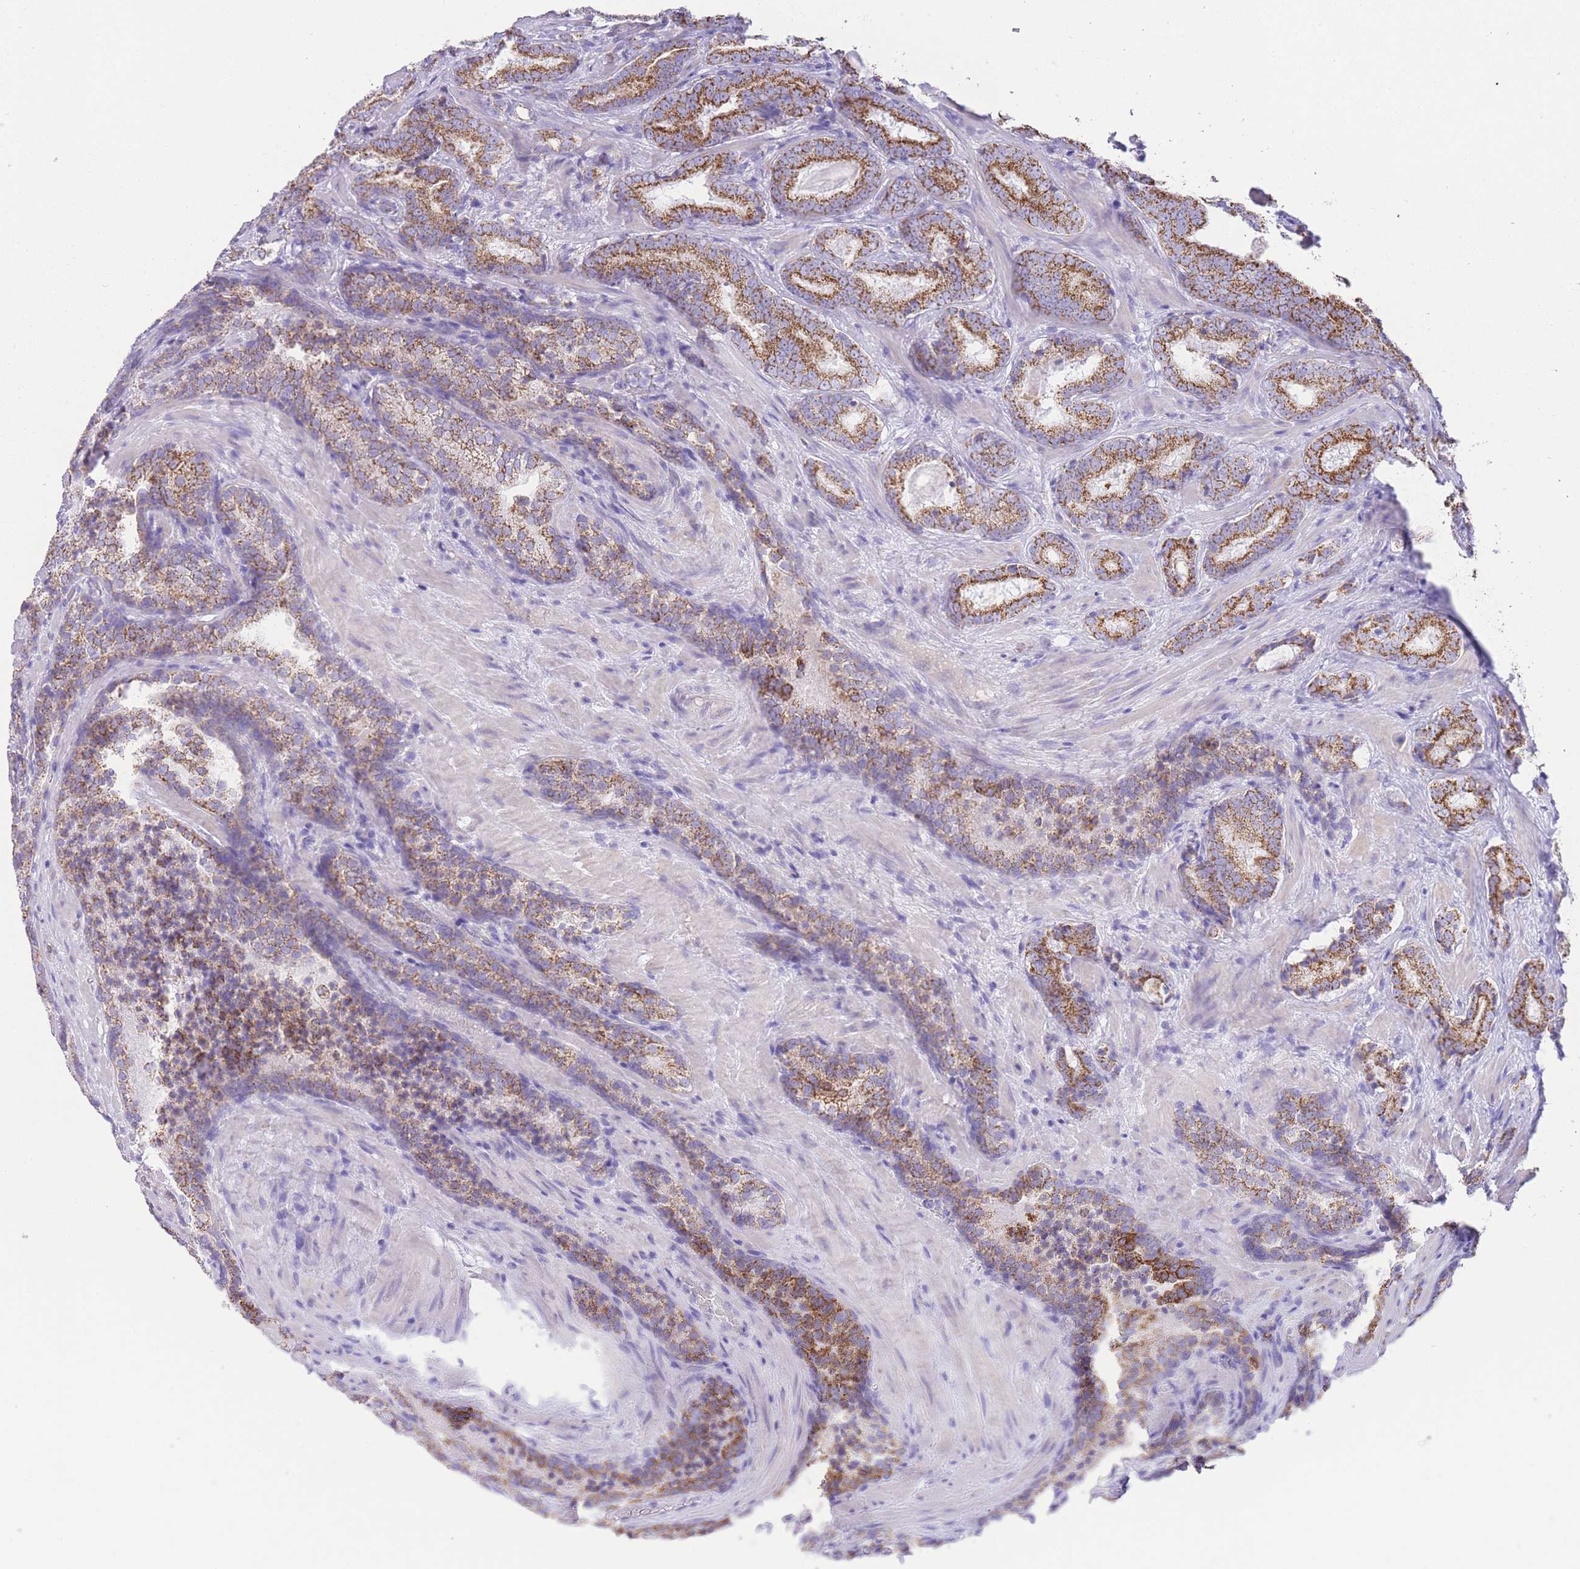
{"staining": {"intensity": "strong", "quantity": ">75%", "location": "cytoplasmic/membranous"}, "tissue": "prostate cancer", "cell_type": "Tumor cells", "image_type": "cancer", "snomed": [{"axis": "morphology", "description": "Adenocarcinoma, Low grade"}, {"axis": "topography", "description": "Prostate"}], "caption": "Immunohistochemical staining of human prostate cancer demonstrates high levels of strong cytoplasmic/membranous protein positivity in approximately >75% of tumor cells.", "gene": "ACSM4", "patient": {"sex": "male", "age": 58}}